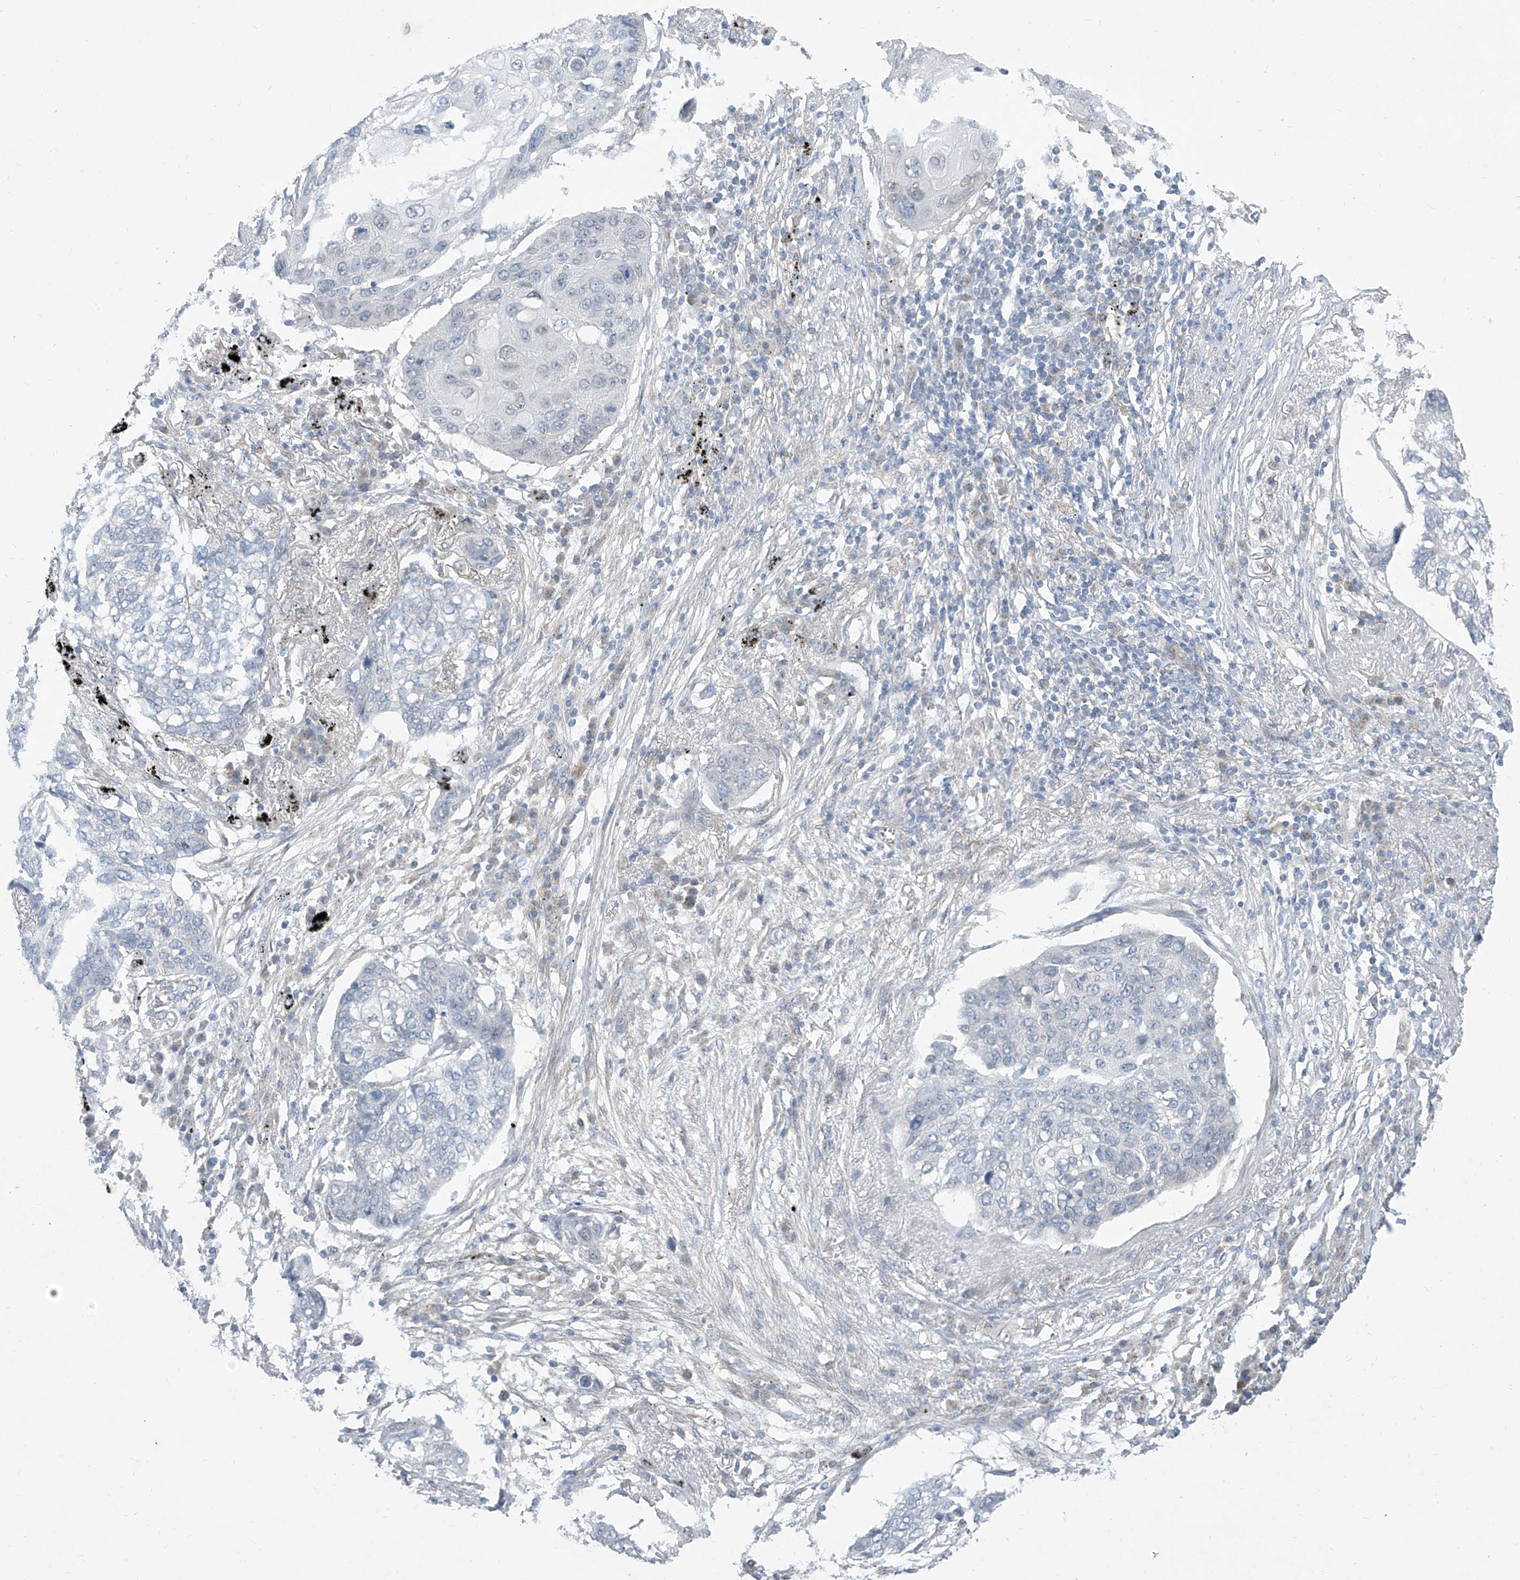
{"staining": {"intensity": "negative", "quantity": "none", "location": "none"}, "tissue": "lung cancer", "cell_type": "Tumor cells", "image_type": "cancer", "snomed": [{"axis": "morphology", "description": "Squamous cell carcinoma, NOS"}, {"axis": "topography", "description": "Lung"}], "caption": "A photomicrograph of human lung squamous cell carcinoma is negative for staining in tumor cells.", "gene": "KRTAP25-1", "patient": {"sex": "female", "age": 63}}